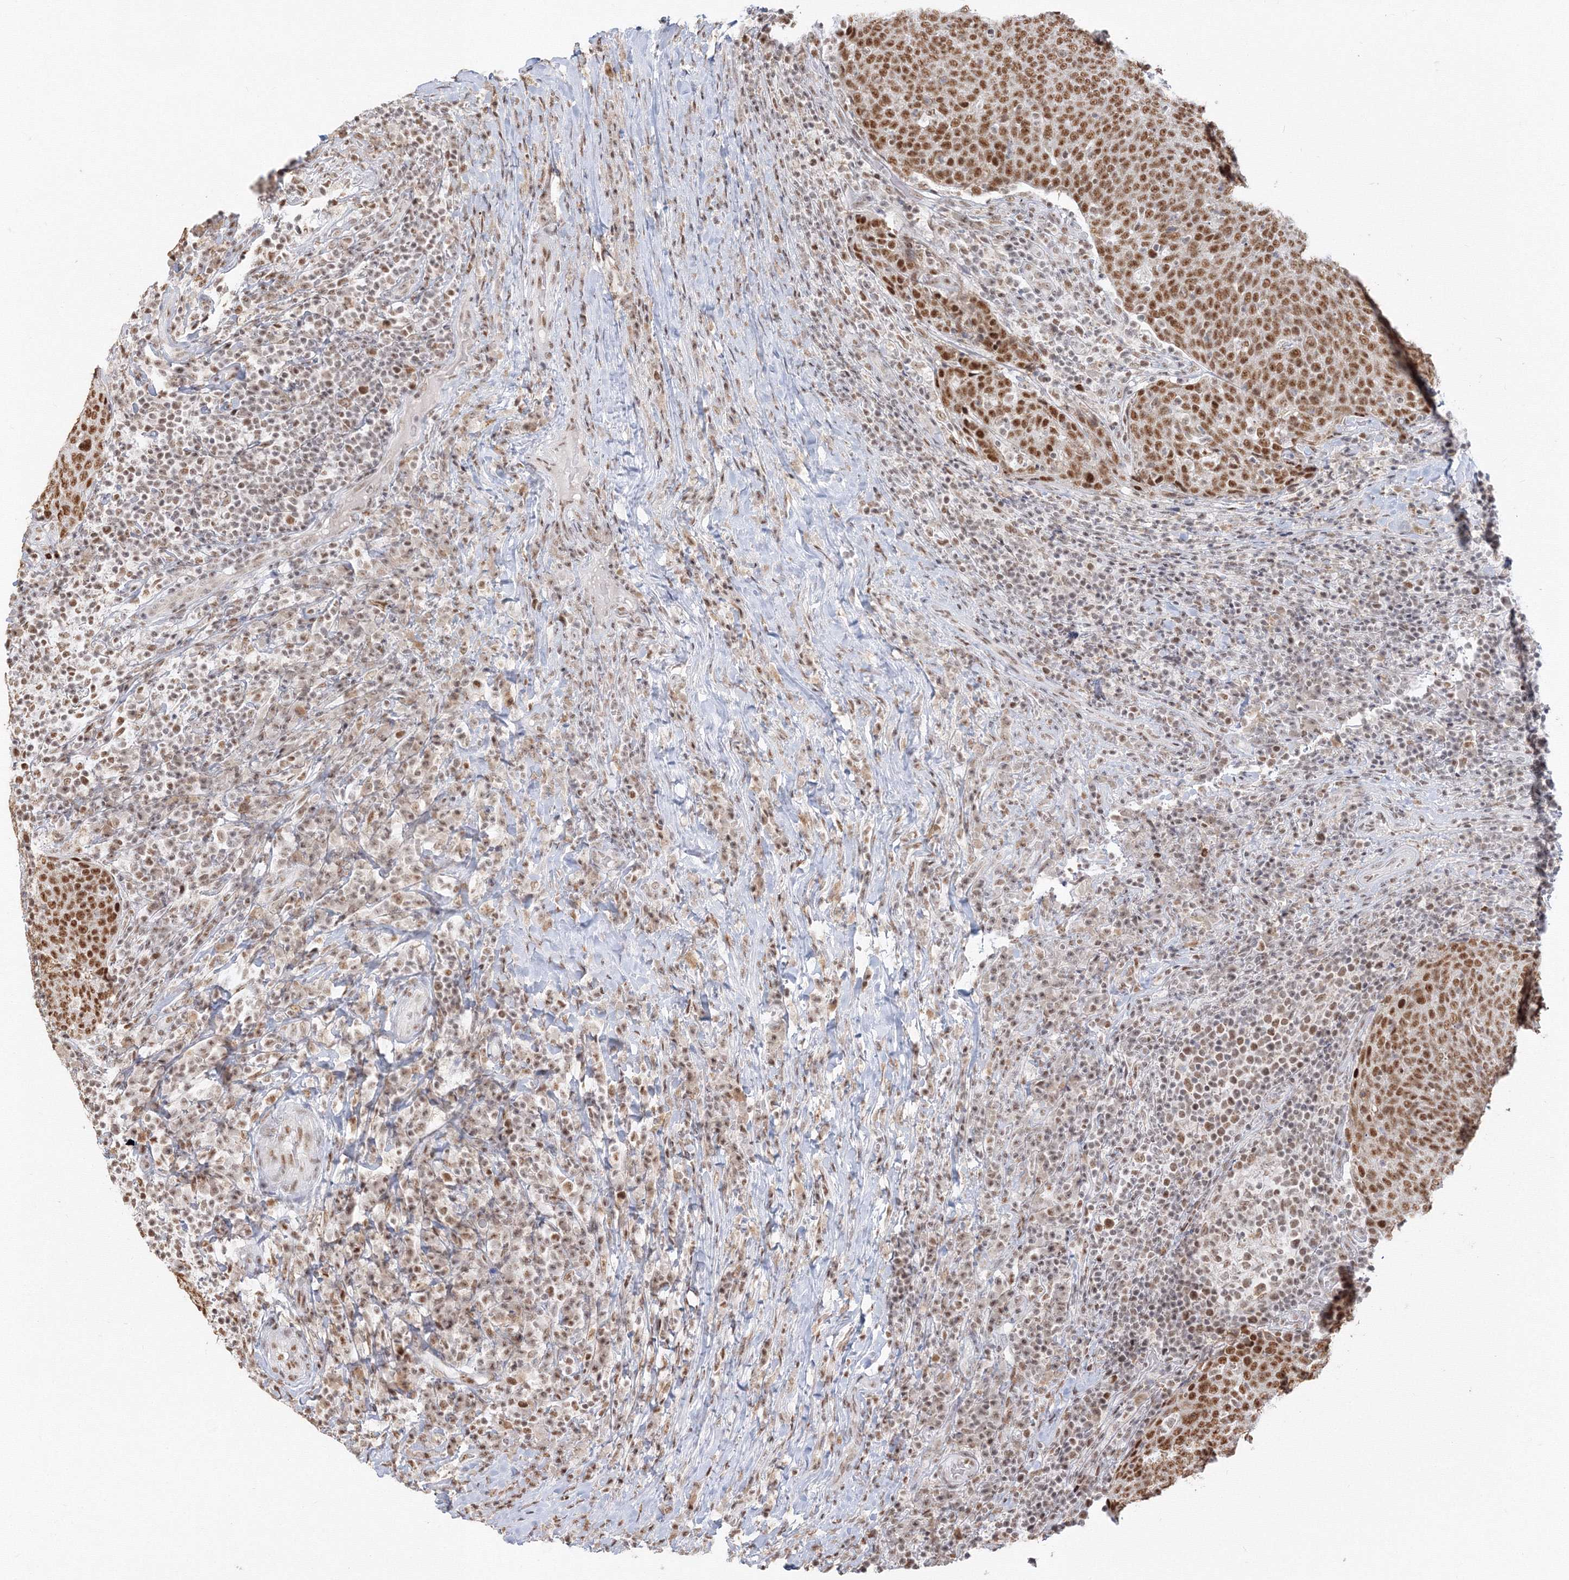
{"staining": {"intensity": "moderate", "quantity": ">75%", "location": "nuclear"}, "tissue": "head and neck cancer", "cell_type": "Tumor cells", "image_type": "cancer", "snomed": [{"axis": "morphology", "description": "Squamous cell carcinoma, NOS"}, {"axis": "morphology", "description": "Squamous cell carcinoma, metastatic, NOS"}, {"axis": "topography", "description": "Lymph node"}, {"axis": "topography", "description": "Head-Neck"}], "caption": "This micrograph reveals immunohistochemistry staining of head and neck cancer, with medium moderate nuclear positivity in about >75% of tumor cells.", "gene": "PPP4R2", "patient": {"sex": "male", "age": 62}}